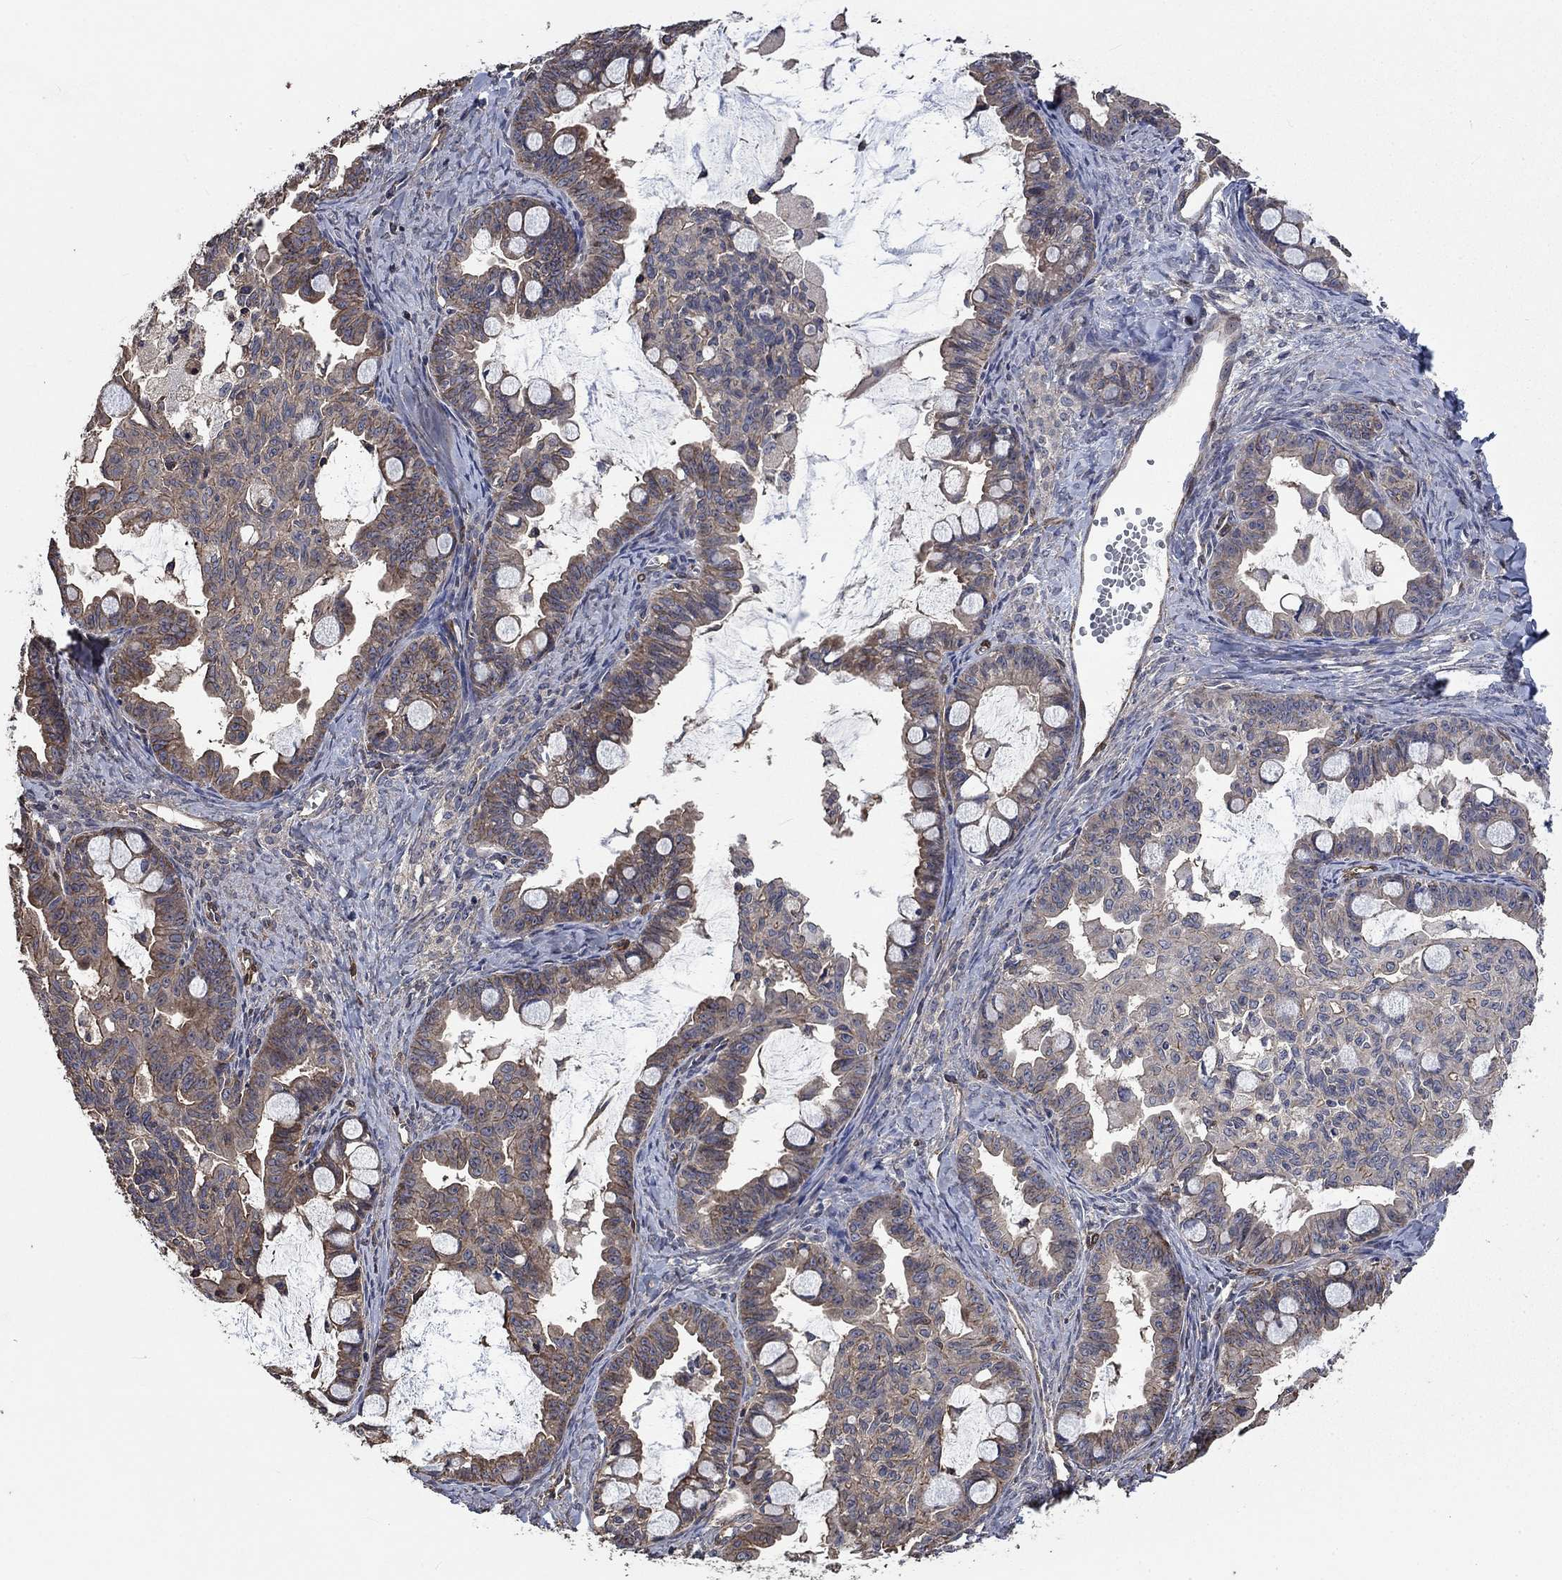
{"staining": {"intensity": "weak", "quantity": "25%-75%", "location": "cytoplasmic/membranous"}, "tissue": "ovarian cancer", "cell_type": "Tumor cells", "image_type": "cancer", "snomed": [{"axis": "morphology", "description": "Cystadenocarcinoma, mucinous, NOS"}, {"axis": "topography", "description": "Ovary"}], "caption": "Immunohistochemical staining of ovarian cancer (mucinous cystadenocarcinoma) demonstrates weak cytoplasmic/membranous protein positivity in about 25%-75% of tumor cells. Nuclei are stained in blue.", "gene": "PDE3A", "patient": {"sex": "female", "age": 63}}